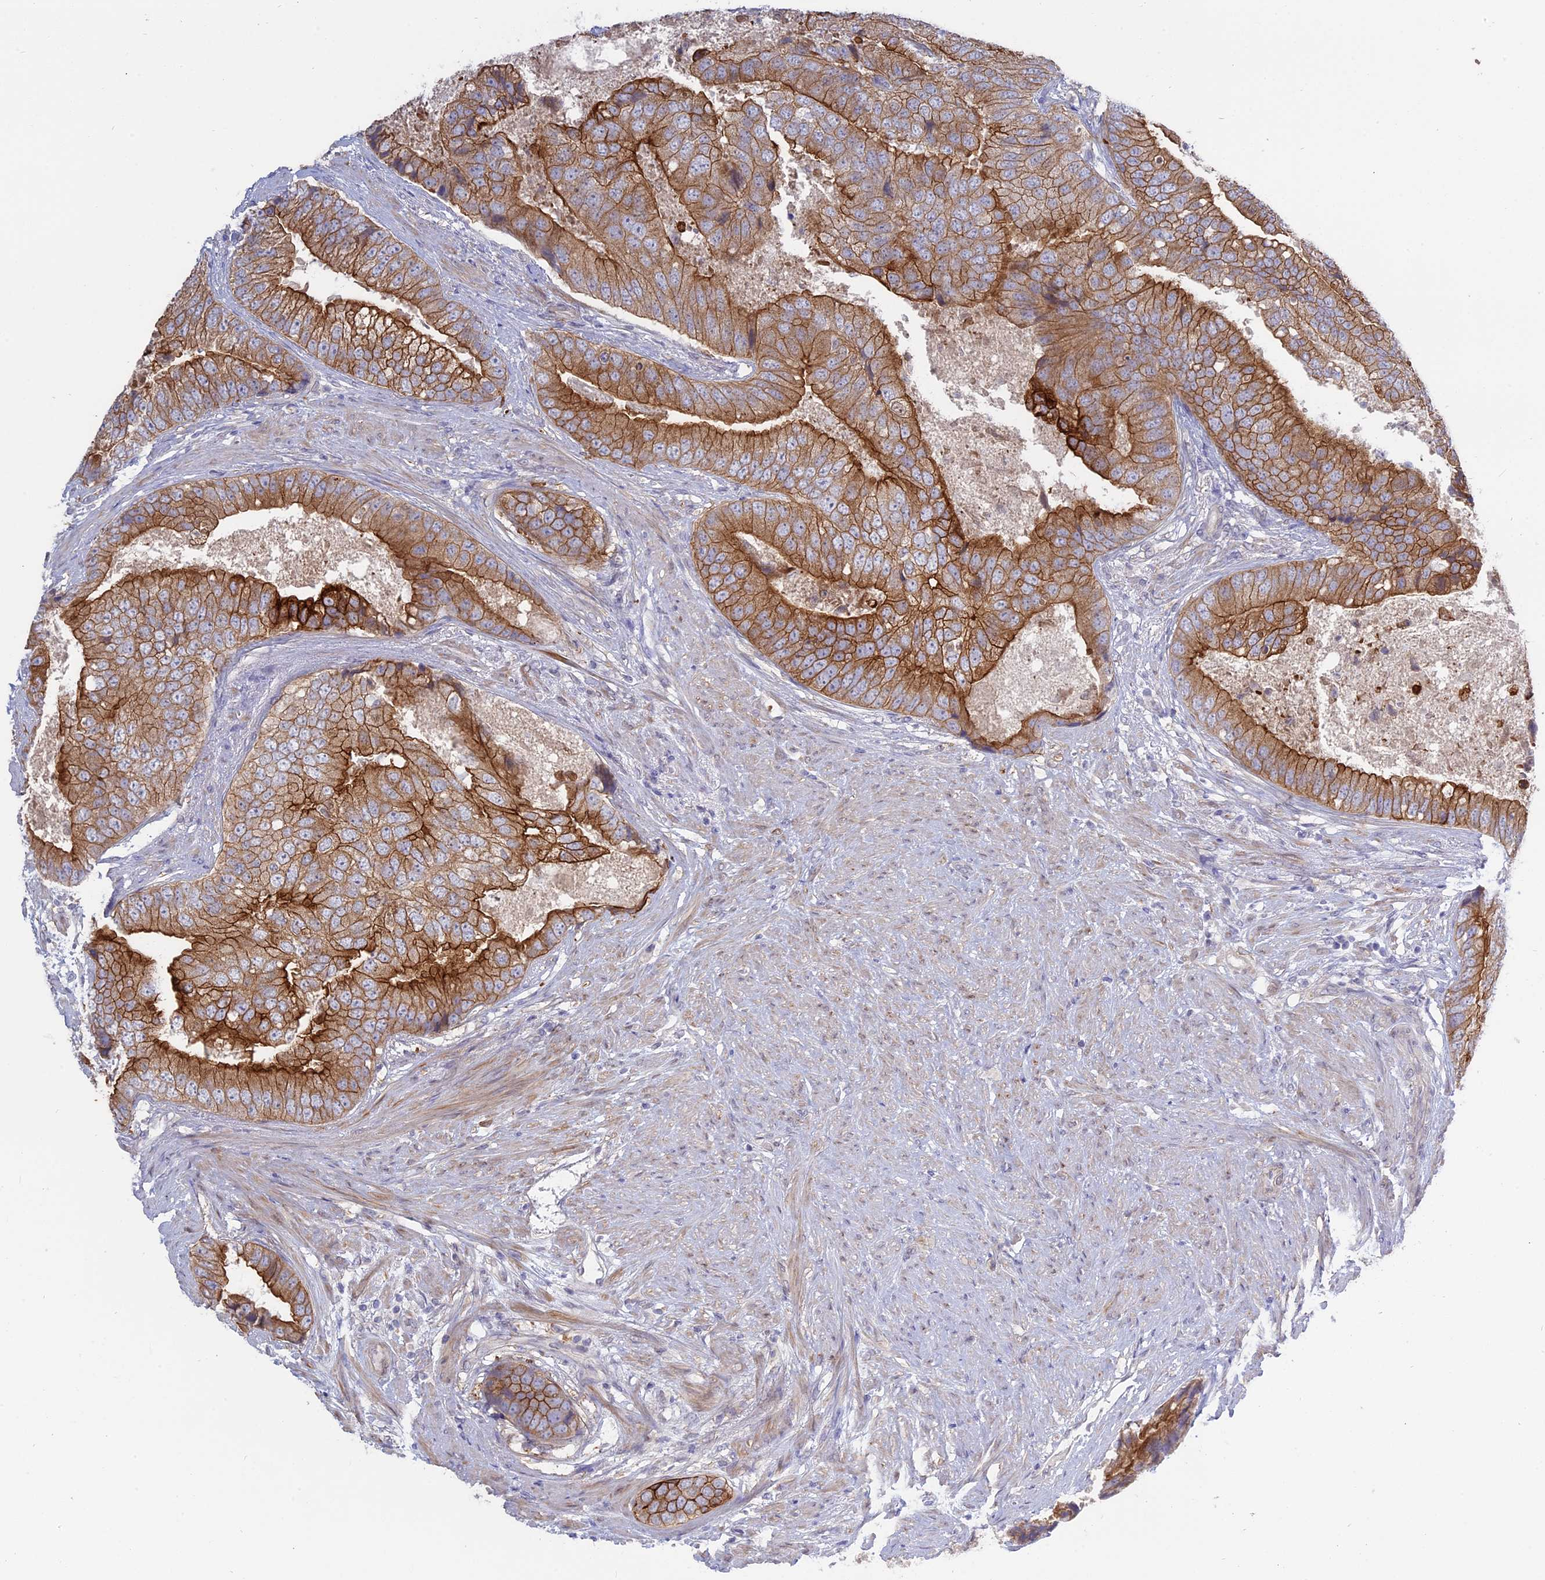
{"staining": {"intensity": "moderate", "quantity": ">75%", "location": "cytoplasmic/membranous"}, "tissue": "prostate cancer", "cell_type": "Tumor cells", "image_type": "cancer", "snomed": [{"axis": "morphology", "description": "Adenocarcinoma, High grade"}, {"axis": "topography", "description": "Prostate"}], "caption": "The histopathology image displays staining of prostate adenocarcinoma (high-grade), revealing moderate cytoplasmic/membranous protein expression (brown color) within tumor cells.", "gene": "MYO5B", "patient": {"sex": "male", "age": 70}}